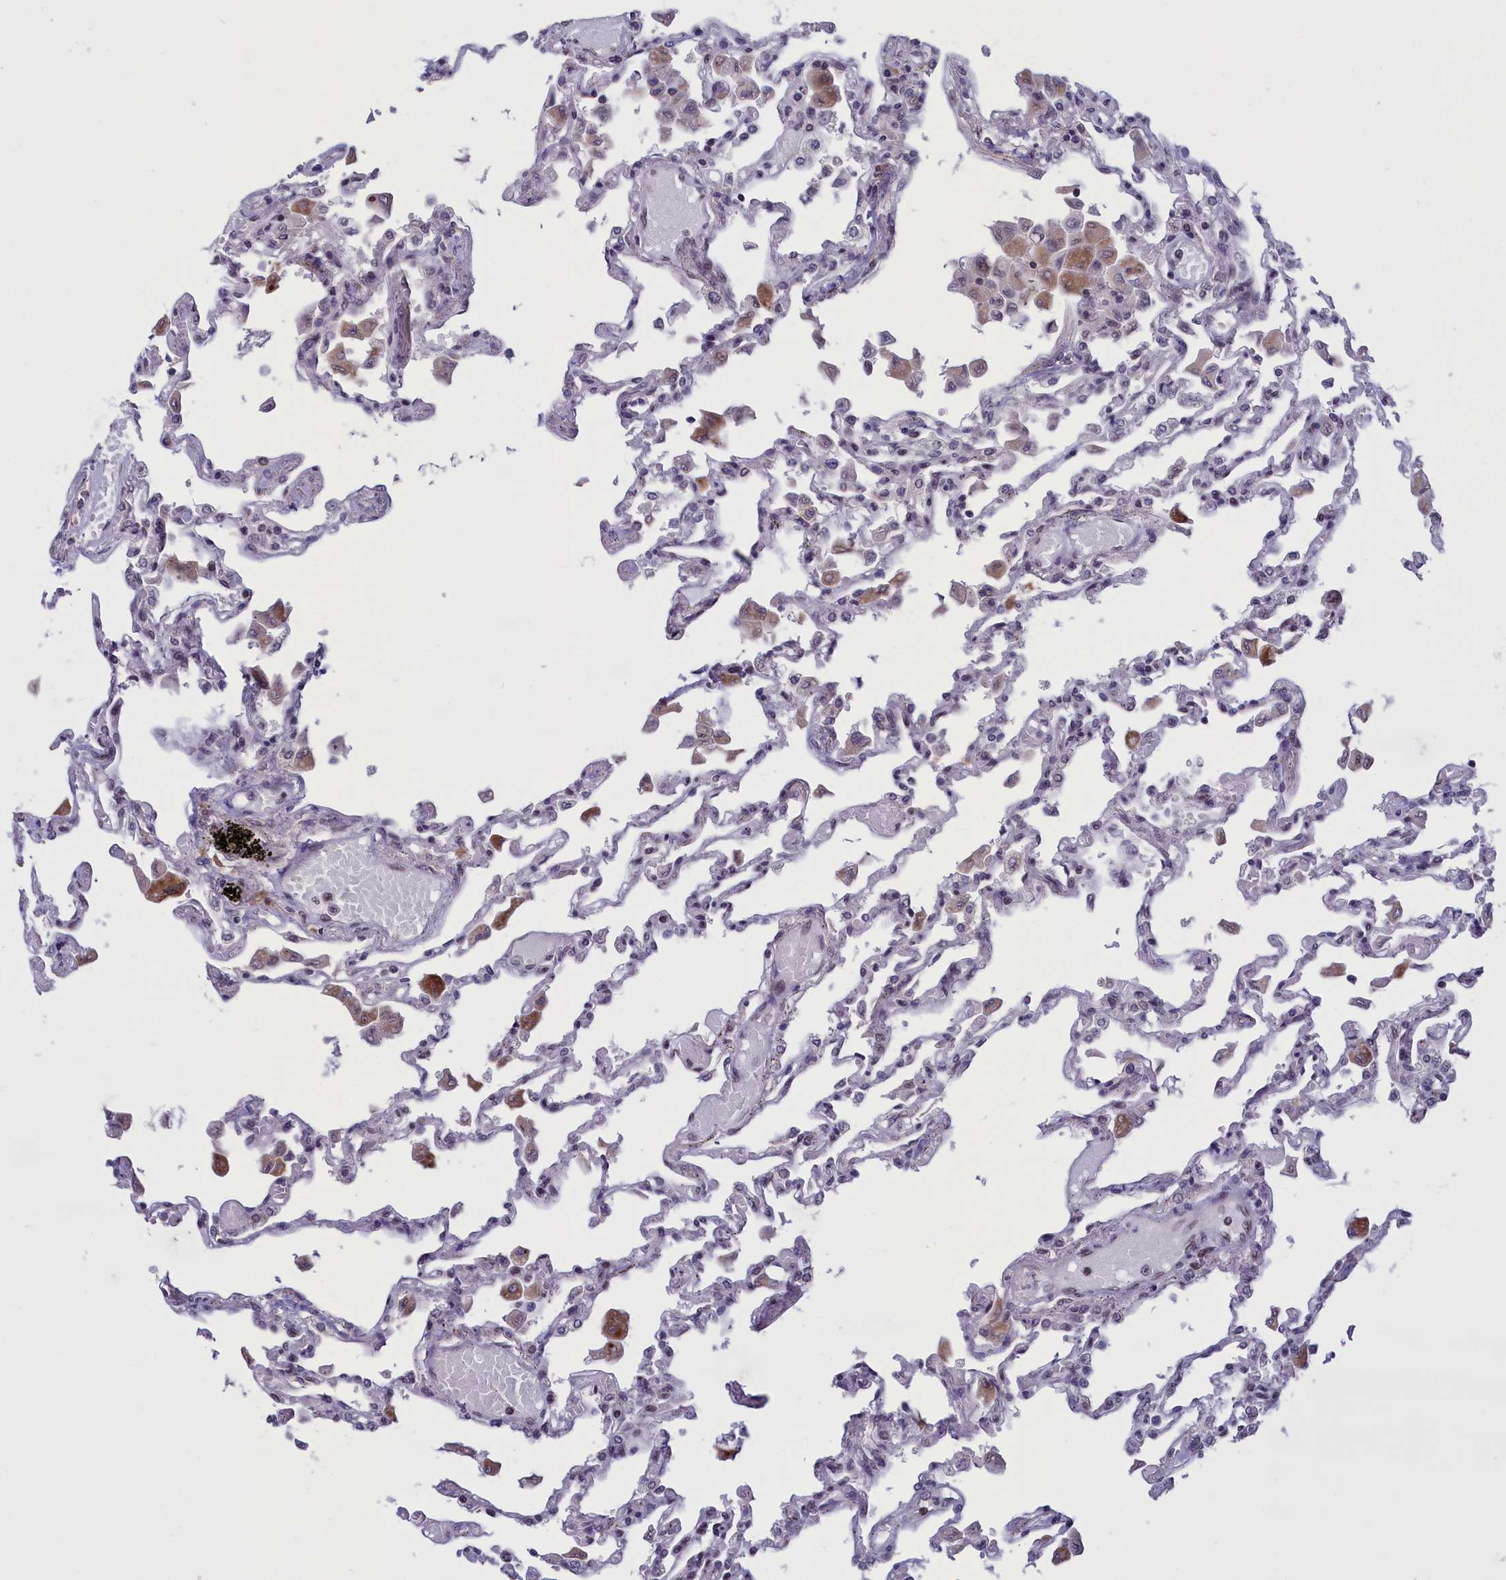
{"staining": {"intensity": "negative", "quantity": "none", "location": "none"}, "tissue": "lung", "cell_type": "Alveolar cells", "image_type": "normal", "snomed": [{"axis": "morphology", "description": "Normal tissue, NOS"}, {"axis": "topography", "description": "Bronchus"}, {"axis": "topography", "description": "Lung"}], "caption": "IHC photomicrograph of benign lung: lung stained with DAB (3,3'-diaminobenzidine) displays no significant protein staining in alveolar cells.", "gene": "PARS2", "patient": {"sex": "female", "age": 49}}